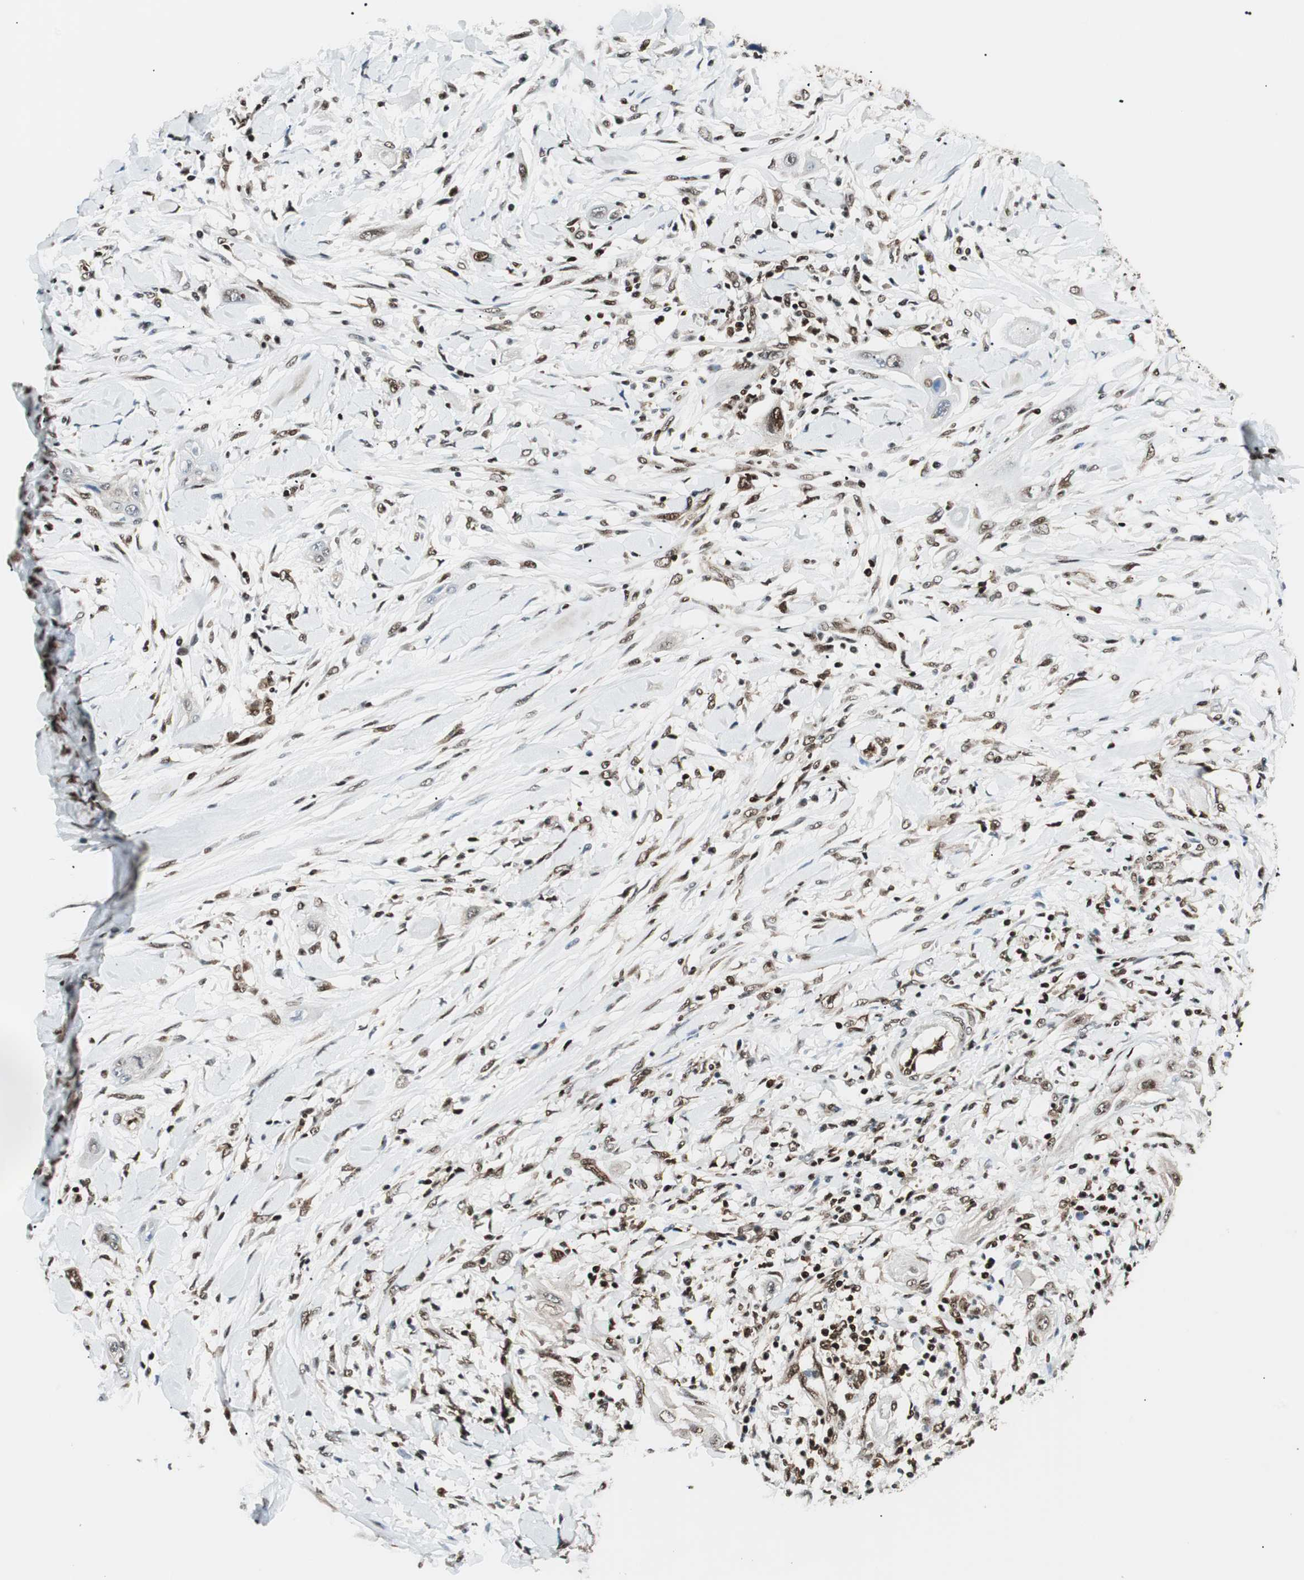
{"staining": {"intensity": "strong", "quantity": ">75%", "location": "nuclear"}, "tissue": "lung cancer", "cell_type": "Tumor cells", "image_type": "cancer", "snomed": [{"axis": "morphology", "description": "Squamous cell carcinoma, NOS"}, {"axis": "topography", "description": "Lung"}], "caption": "IHC (DAB) staining of human lung cancer (squamous cell carcinoma) shows strong nuclear protein positivity in approximately >75% of tumor cells.", "gene": "EWSR1", "patient": {"sex": "female", "age": 47}}